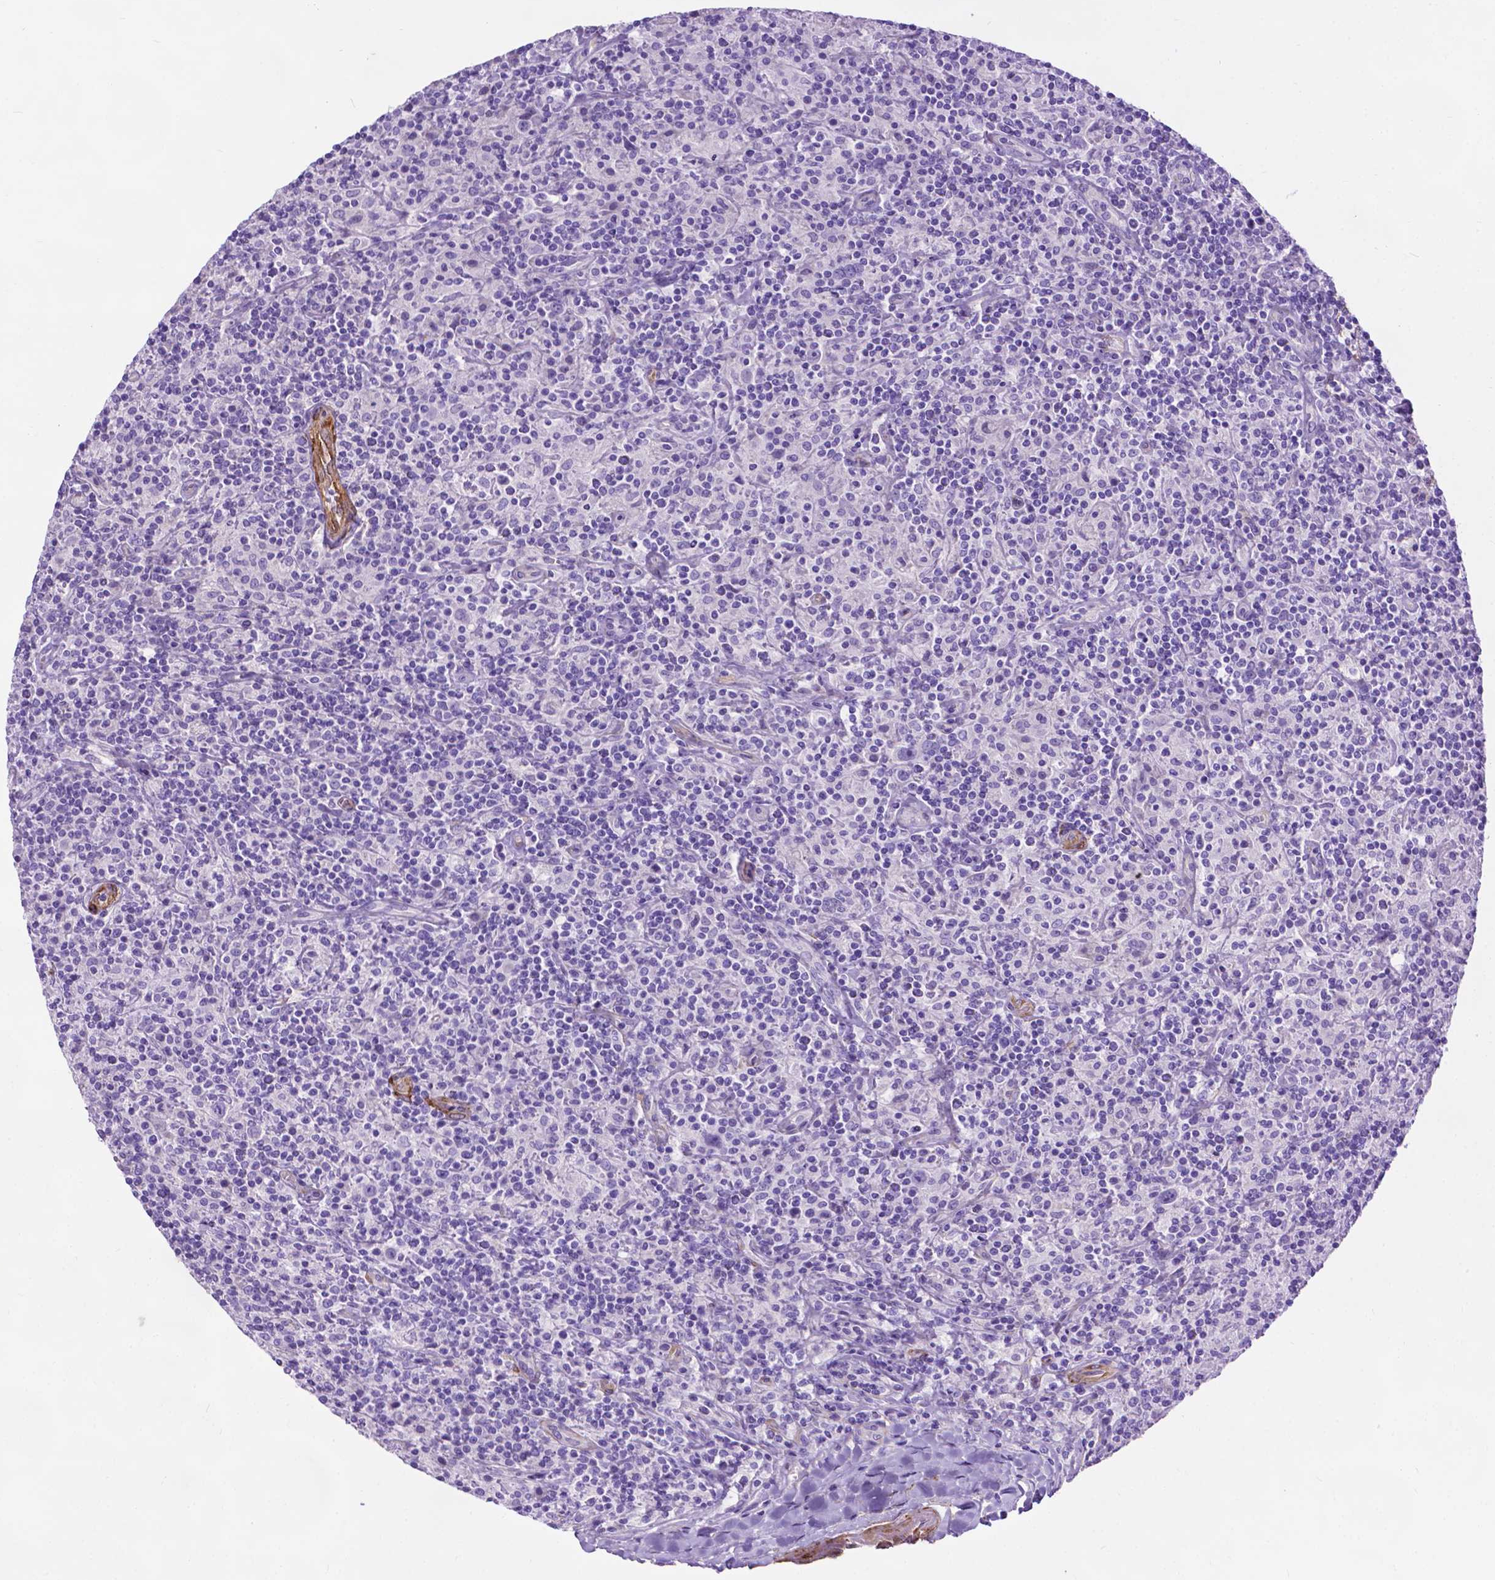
{"staining": {"intensity": "negative", "quantity": "none", "location": "none"}, "tissue": "lymphoma", "cell_type": "Tumor cells", "image_type": "cancer", "snomed": [{"axis": "morphology", "description": "Hodgkin's disease, NOS"}, {"axis": "topography", "description": "Lymph node"}], "caption": "Tumor cells show no significant staining in lymphoma.", "gene": "PCDHA12", "patient": {"sex": "male", "age": 70}}